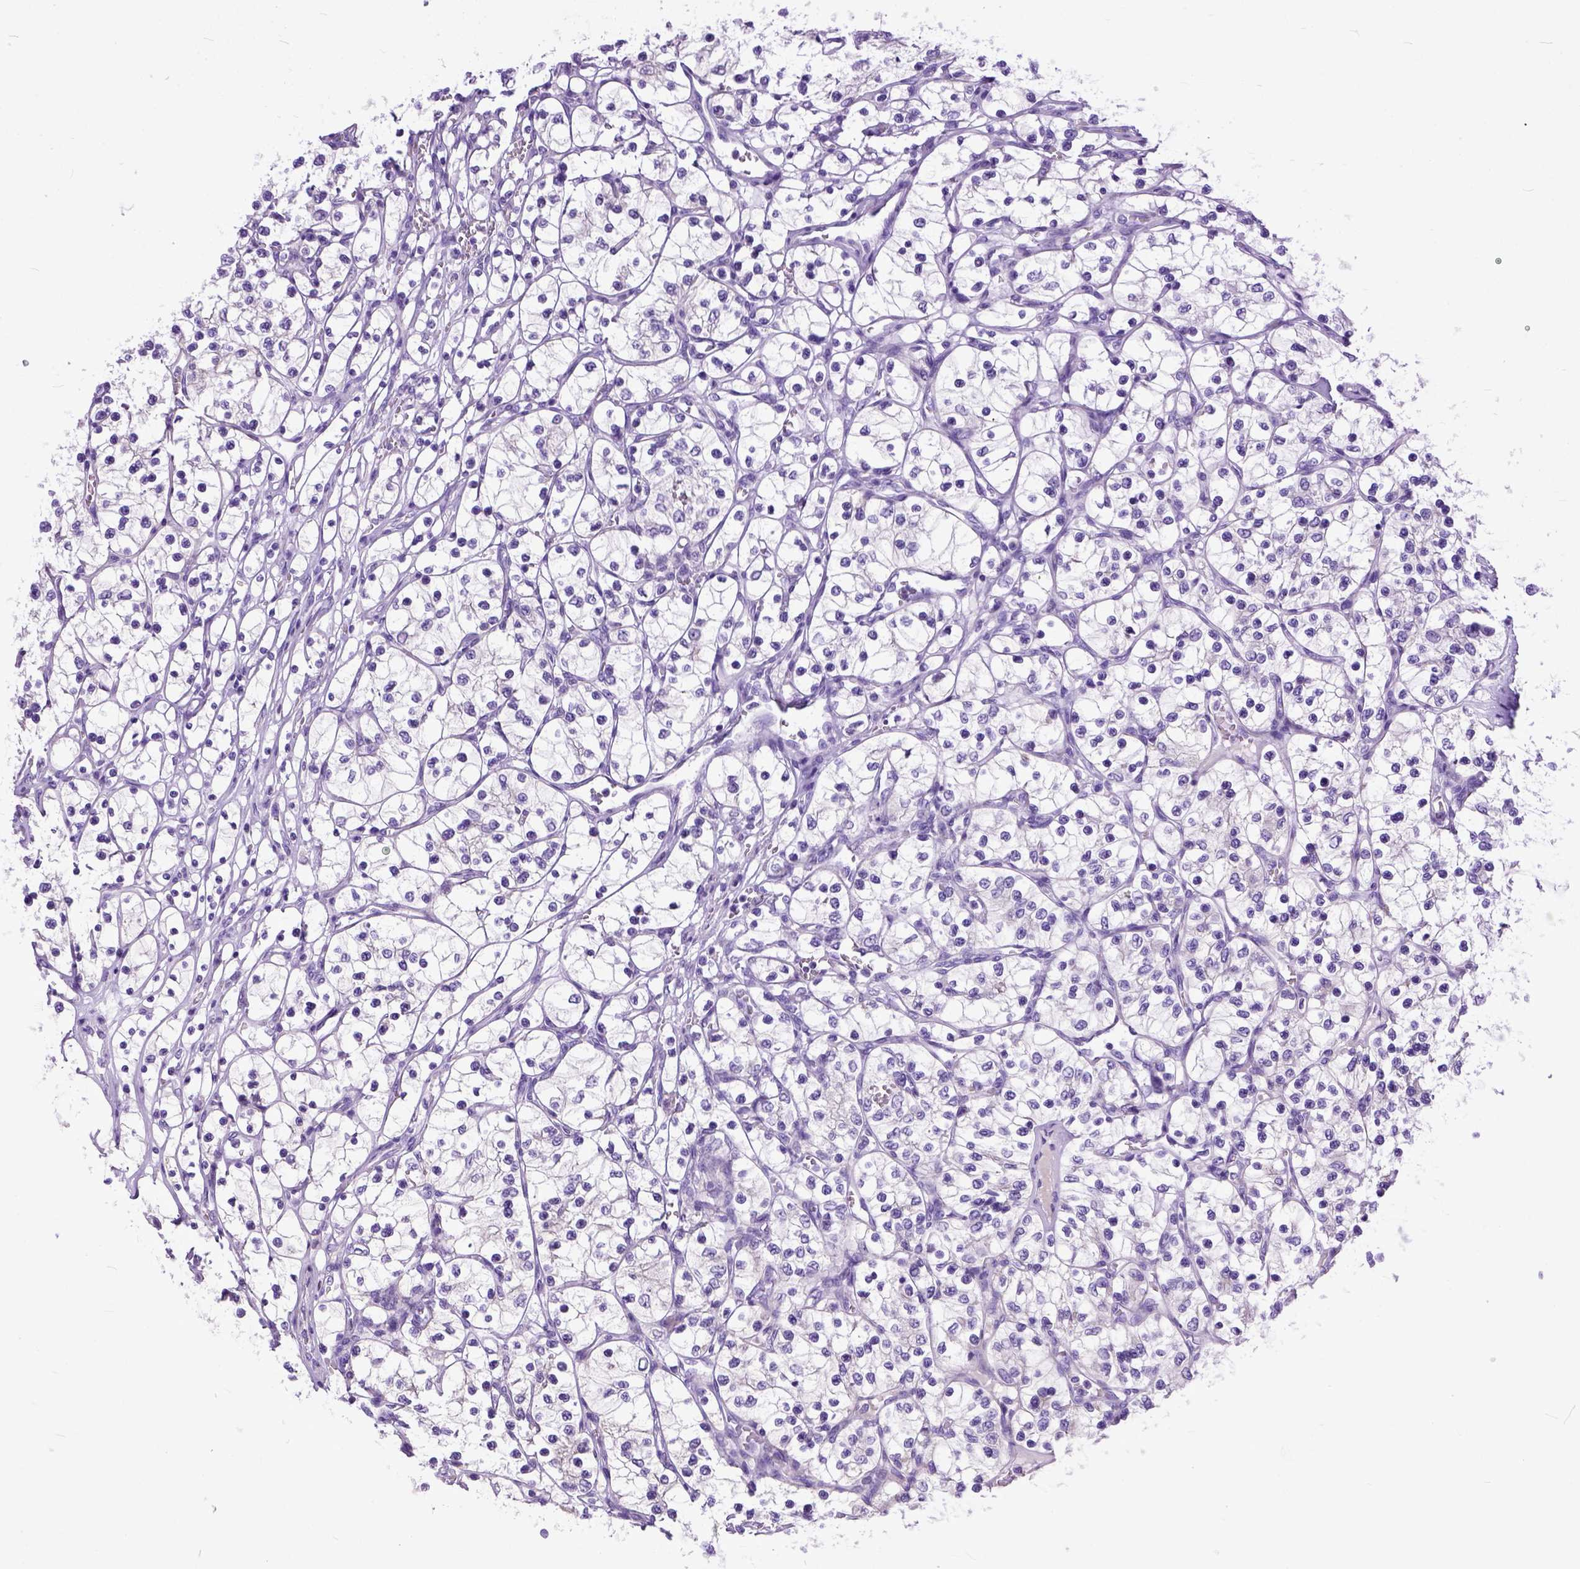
{"staining": {"intensity": "negative", "quantity": "none", "location": "none"}, "tissue": "renal cancer", "cell_type": "Tumor cells", "image_type": "cancer", "snomed": [{"axis": "morphology", "description": "Adenocarcinoma, NOS"}, {"axis": "topography", "description": "Kidney"}], "caption": "Micrograph shows no protein staining in tumor cells of adenocarcinoma (renal) tissue.", "gene": "CRB1", "patient": {"sex": "female", "age": 69}}